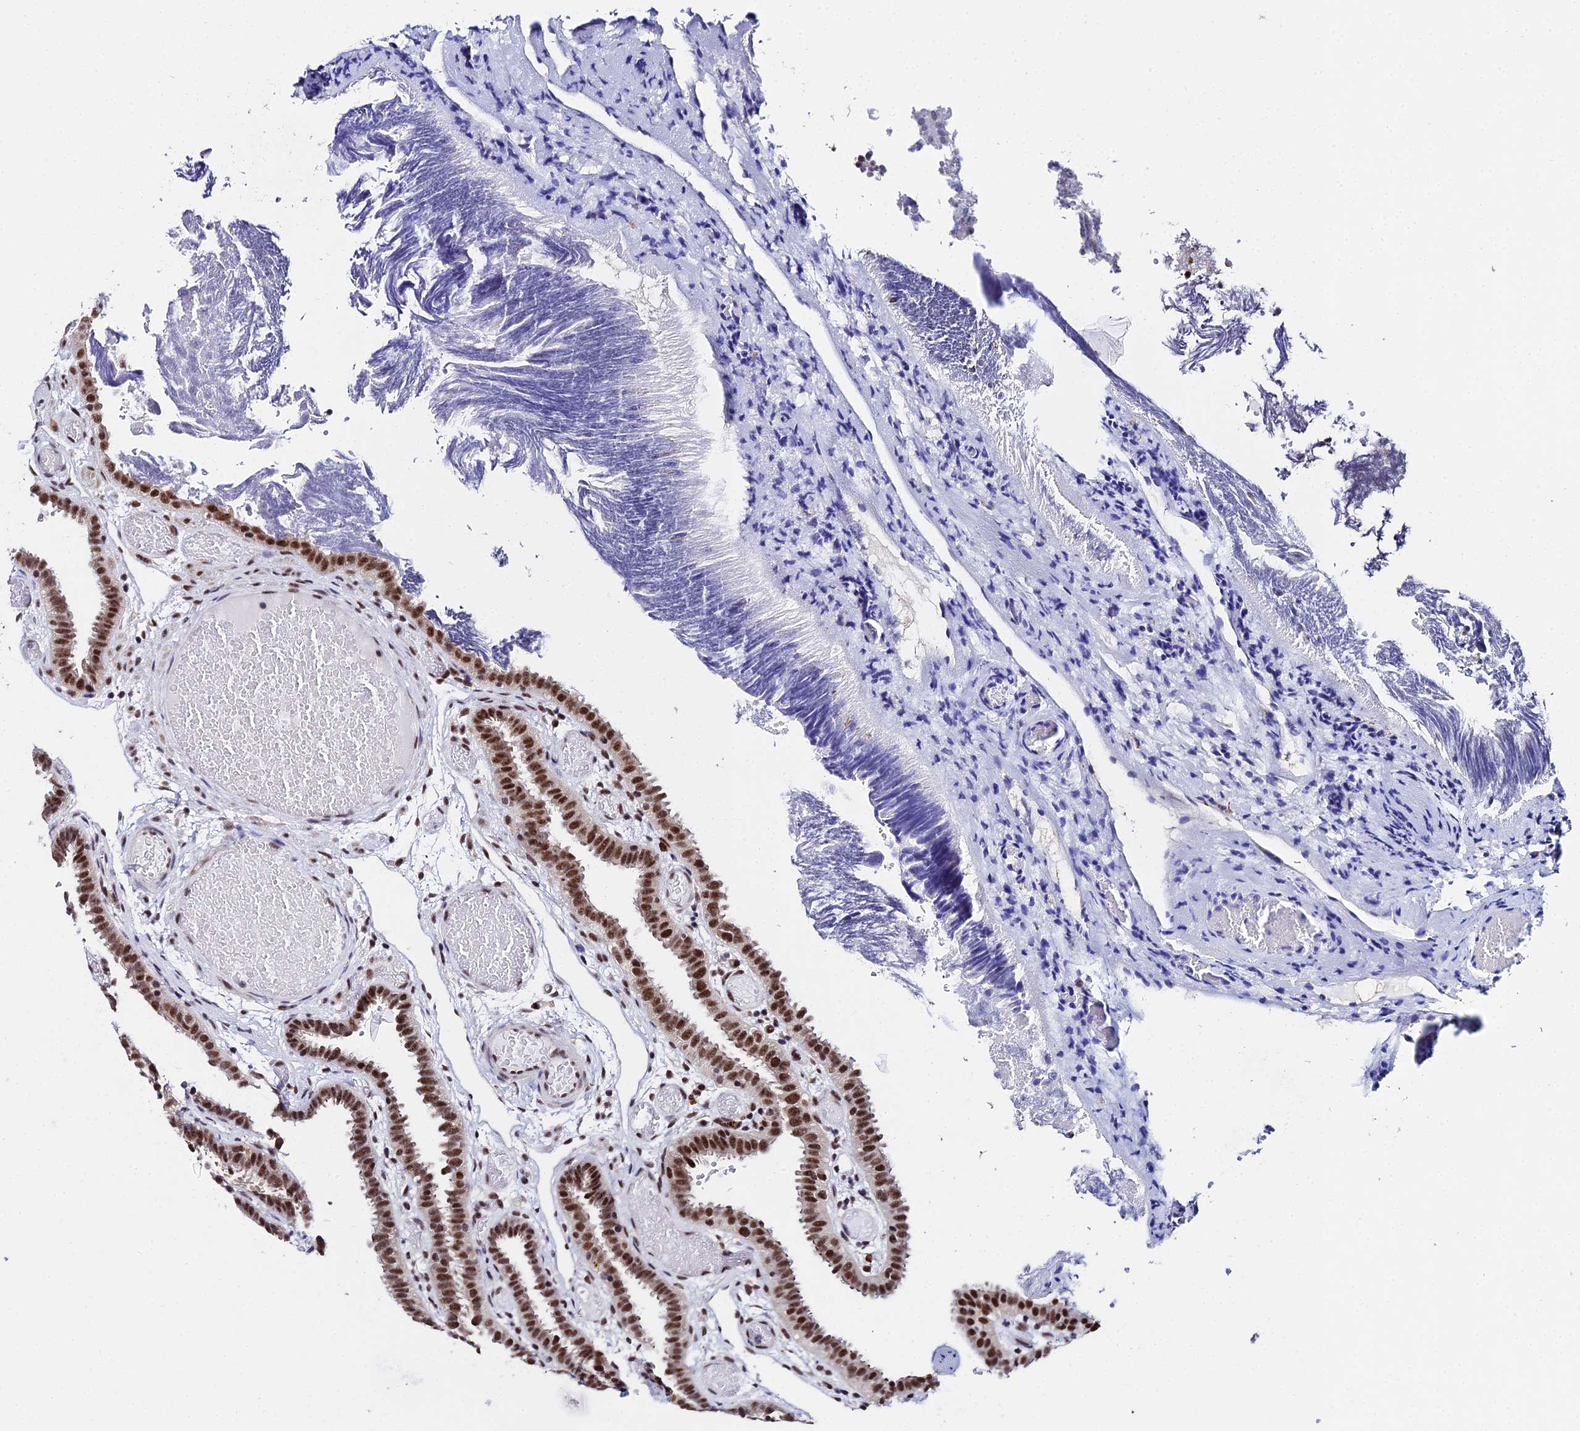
{"staining": {"intensity": "strong", "quantity": ">75%", "location": "nuclear"}, "tissue": "fallopian tube", "cell_type": "Glandular cells", "image_type": "normal", "snomed": [{"axis": "morphology", "description": "Normal tissue, NOS"}, {"axis": "topography", "description": "Fallopian tube"}], "caption": "Immunohistochemical staining of unremarkable human fallopian tube reveals strong nuclear protein expression in about >75% of glandular cells. The staining was performed using DAB (3,3'-diaminobenzidine), with brown indicating positive protein expression. Nuclei are stained blue with hematoxylin.", "gene": "MAGOHB", "patient": {"sex": "female", "age": 37}}